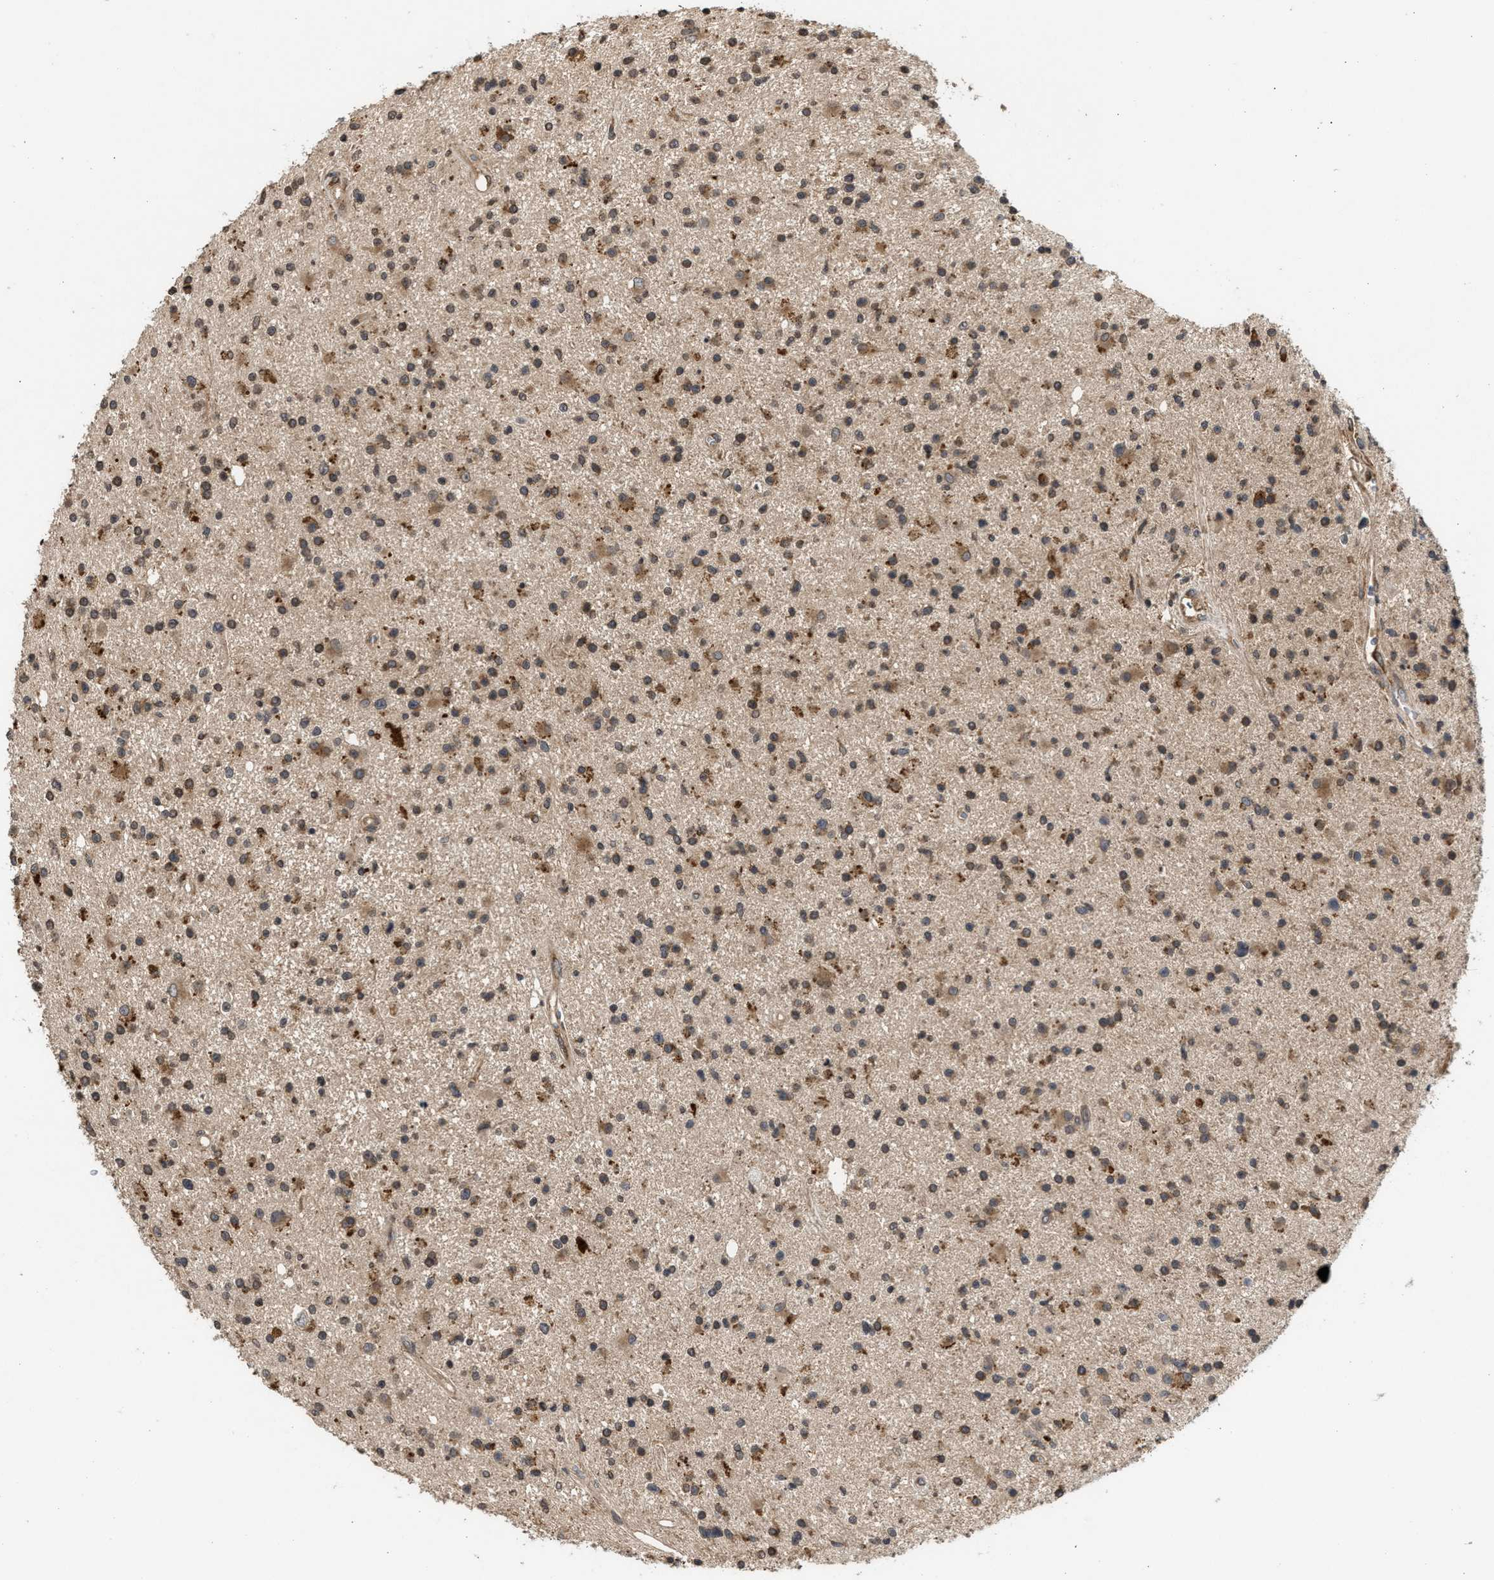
{"staining": {"intensity": "moderate", "quantity": ">75%", "location": "cytoplasmic/membranous"}, "tissue": "glioma", "cell_type": "Tumor cells", "image_type": "cancer", "snomed": [{"axis": "morphology", "description": "Glioma, malignant, High grade"}, {"axis": "topography", "description": "Brain"}], "caption": "High-magnification brightfield microscopy of glioma stained with DAB (brown) and counterstained with hematoxylin (blue). tumor cells exhibit moderate cytoplasmic/membranous positivity is identified in about>75% of cells.", "gene": "SAR1A", "patient": {"sex": "male", "age": 33}}